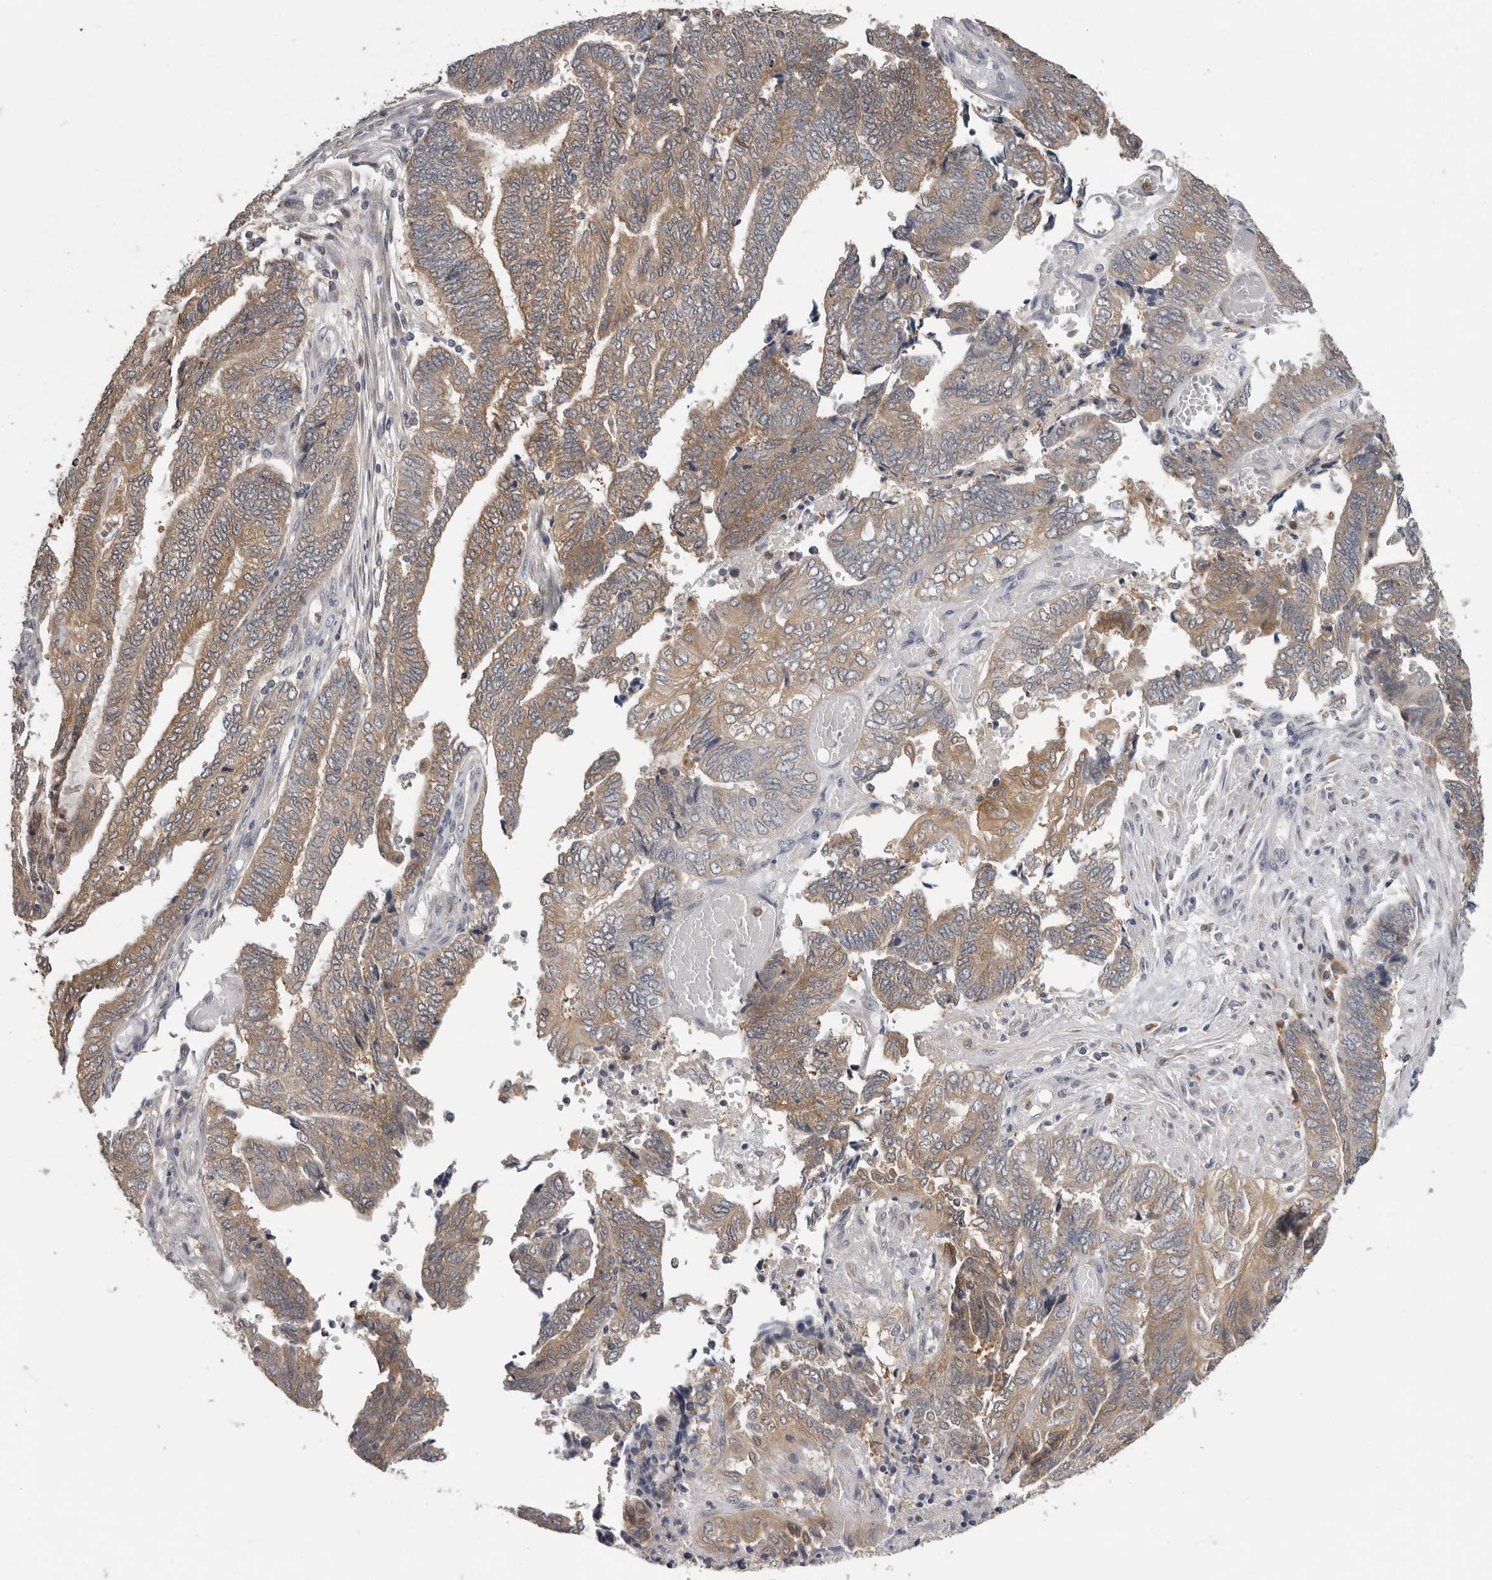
{"staining": {"intensity": "moderate", "quantity": ">75%", "location": "cytoplasmic/membranous"}, "tissue": "endometrial cancer", "cell_type": "Tumor cells", "image_type": "cancer", "snomed": [{"axis": "morphology", "description": "Adenocarcinoma, NOS"}, {"axis": "topography", "description": "Uterus"}, {"axis": "topography", "description": "Endometrium"}], "caption": "Protein staining of endometrial adenocarcinoma tissue reveals moderate cytoplasmic/membranous expression in about >75% of tumor cells.", "gene": "RALGPS2", "patient": {"sex": "female", "age": 70}}